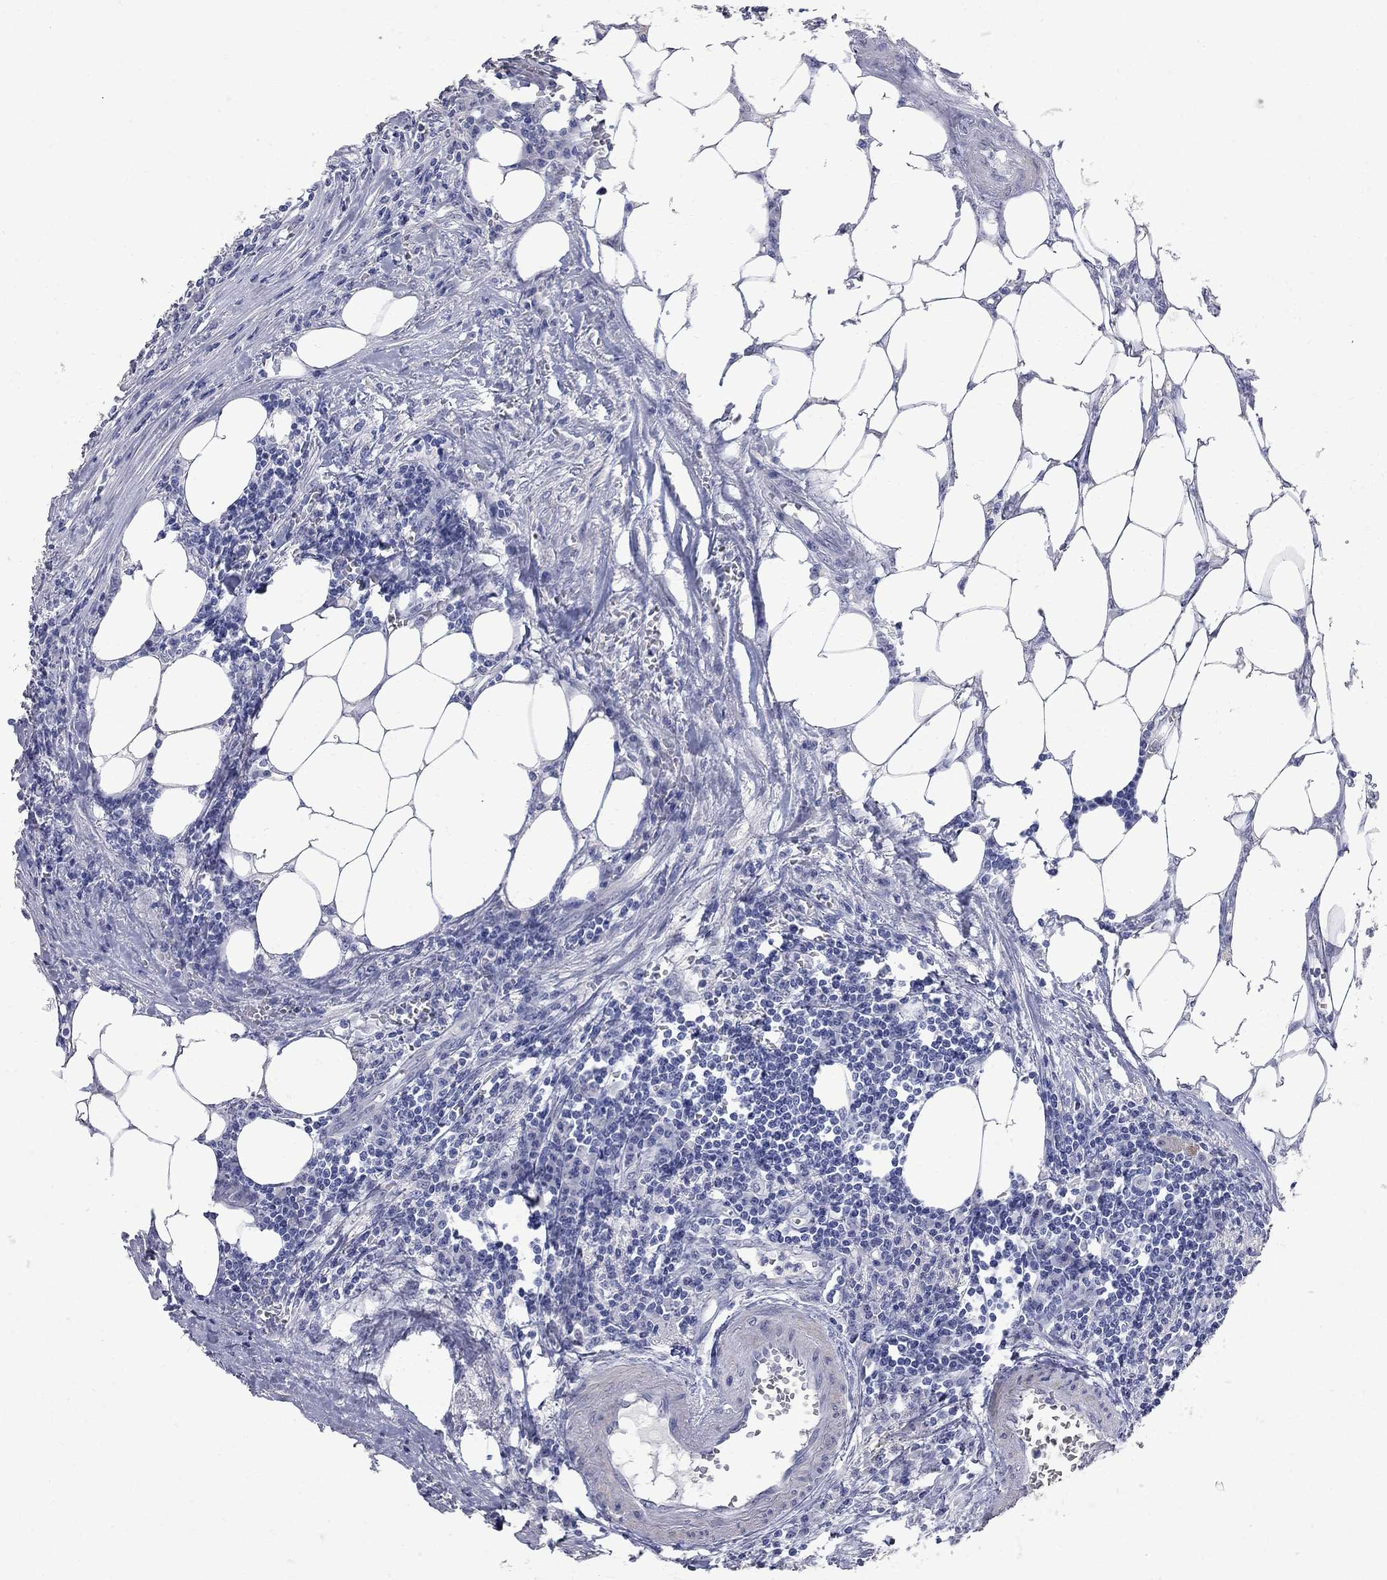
{"staining": {"intensity": "negative", "quantity": "none", "location": "none"}, "tissue": "colorectal cancer", "cell_type": "Tumor cells", "image_type": "cancer", "snomed": [{"axis": "morphology", "description": "Adenocarcinoma, NOS"}, {"axis": "topography", "description": "Colon"}], "caption": "Immunohistochemistry histopathology image of adenocarcinoma (colorectal) stained for a protein (brown), which reveals no expression in tumor cells. The staining was performed using DAB (3,3'-diaminobenzidine) to visualize the protein expression in brown, while the nuclei were stained in blue with hematoxylin (Magnification: 20x).", "gene": "BPIFB1", "patient": {"sex": "male", "age": 84}}